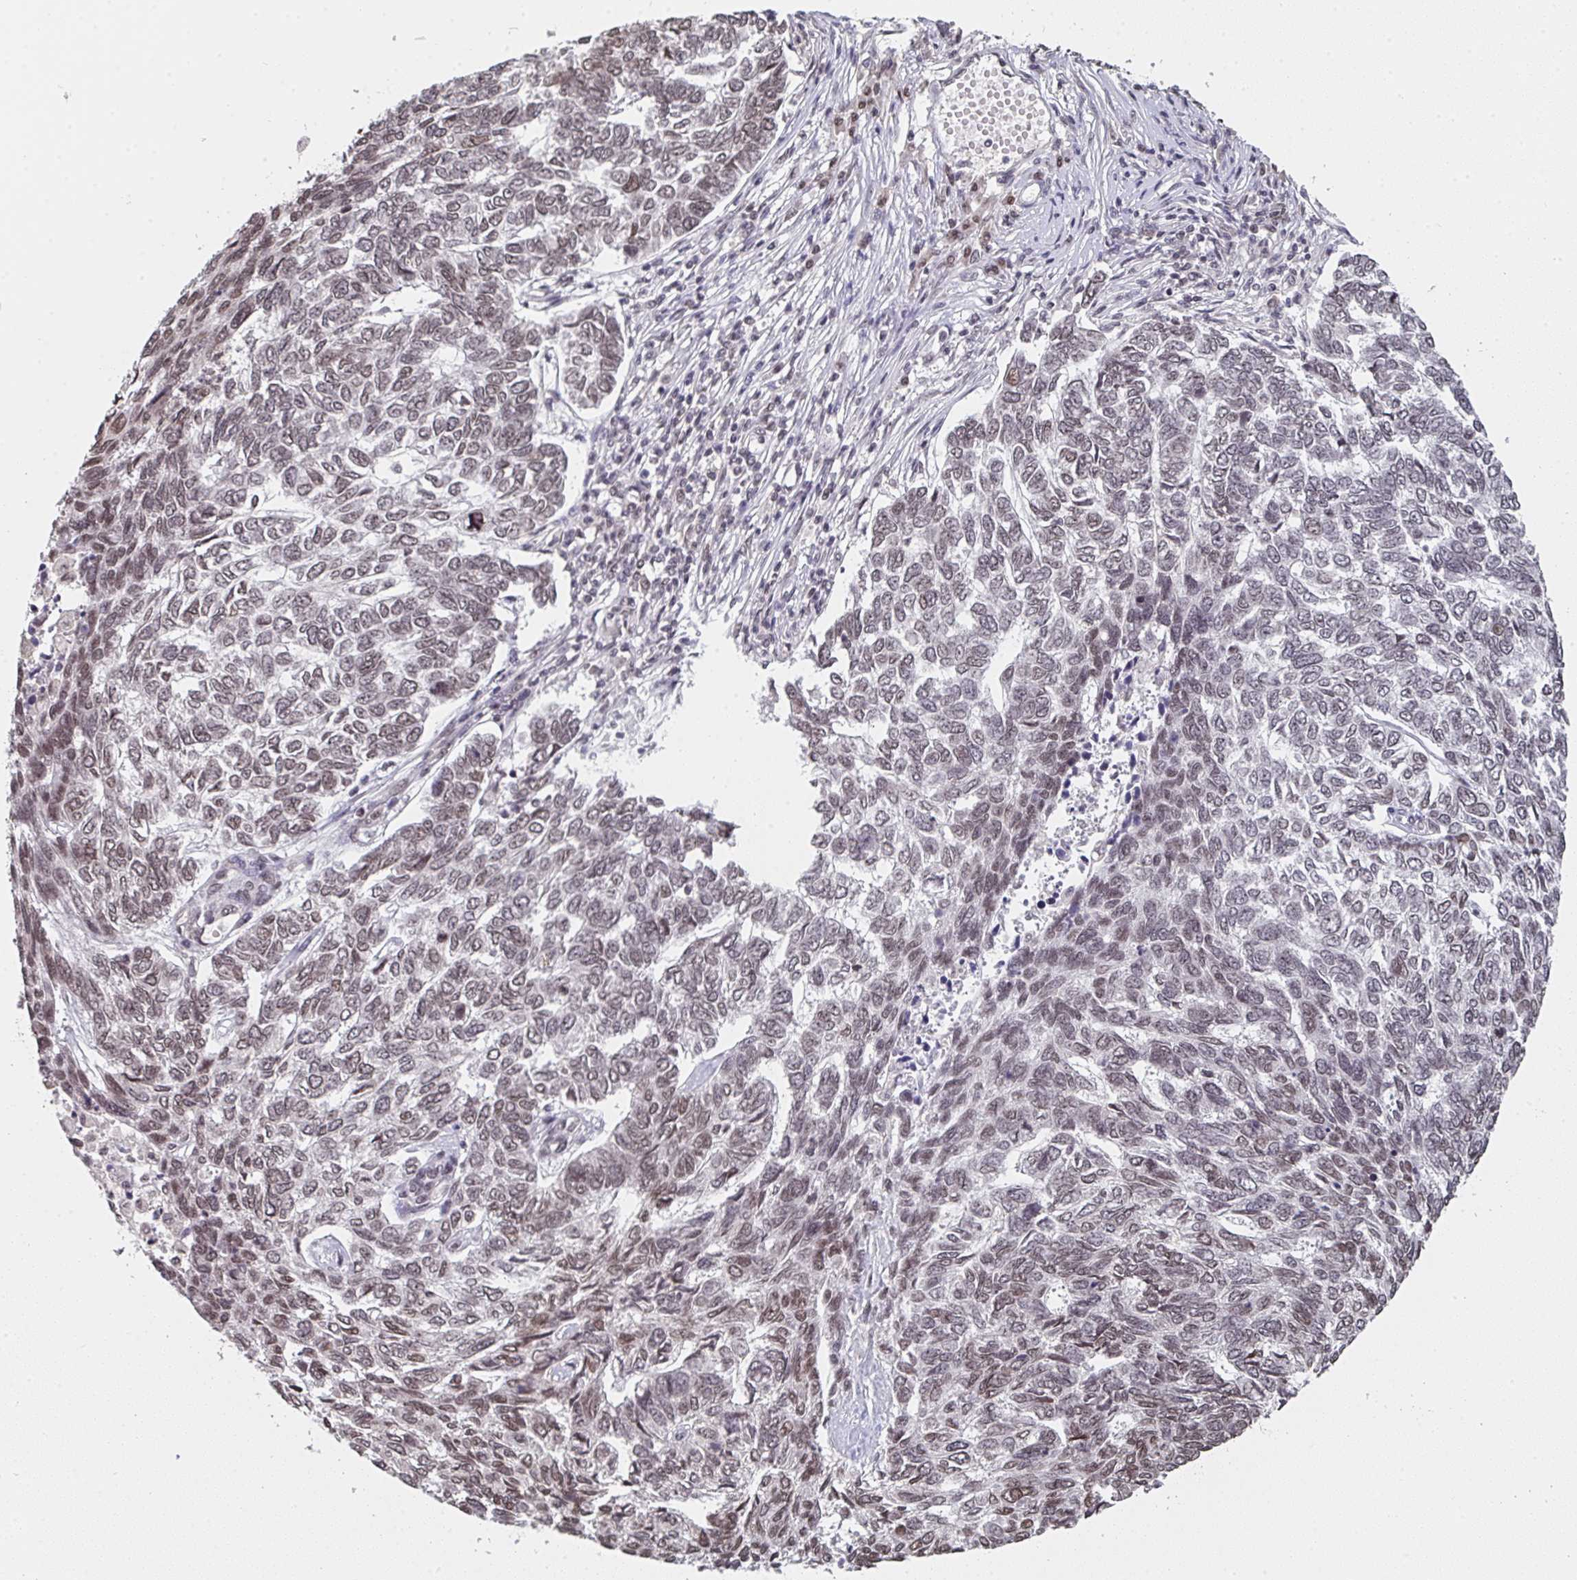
{"staining": {"intensity": "weak", "quantity": ">75%", "location": "nuclear"}, "tissue": "skin cancer", "cell_type": "Tumor cells", "image_type": "cancer", "snomed": [{"axis": "morphology", "description": "Basal cell carcinoma"}, {"axis": "topography", "description": "Skin"}], "caption": "Immunohistochemical staining of skin basal cell carcinoma demonstrates low levels of weak nuclear protein positivity in approximately >75% of tumor cells.", "gene": "DKC1", "patient": {"sex": "female", "age": 65}}